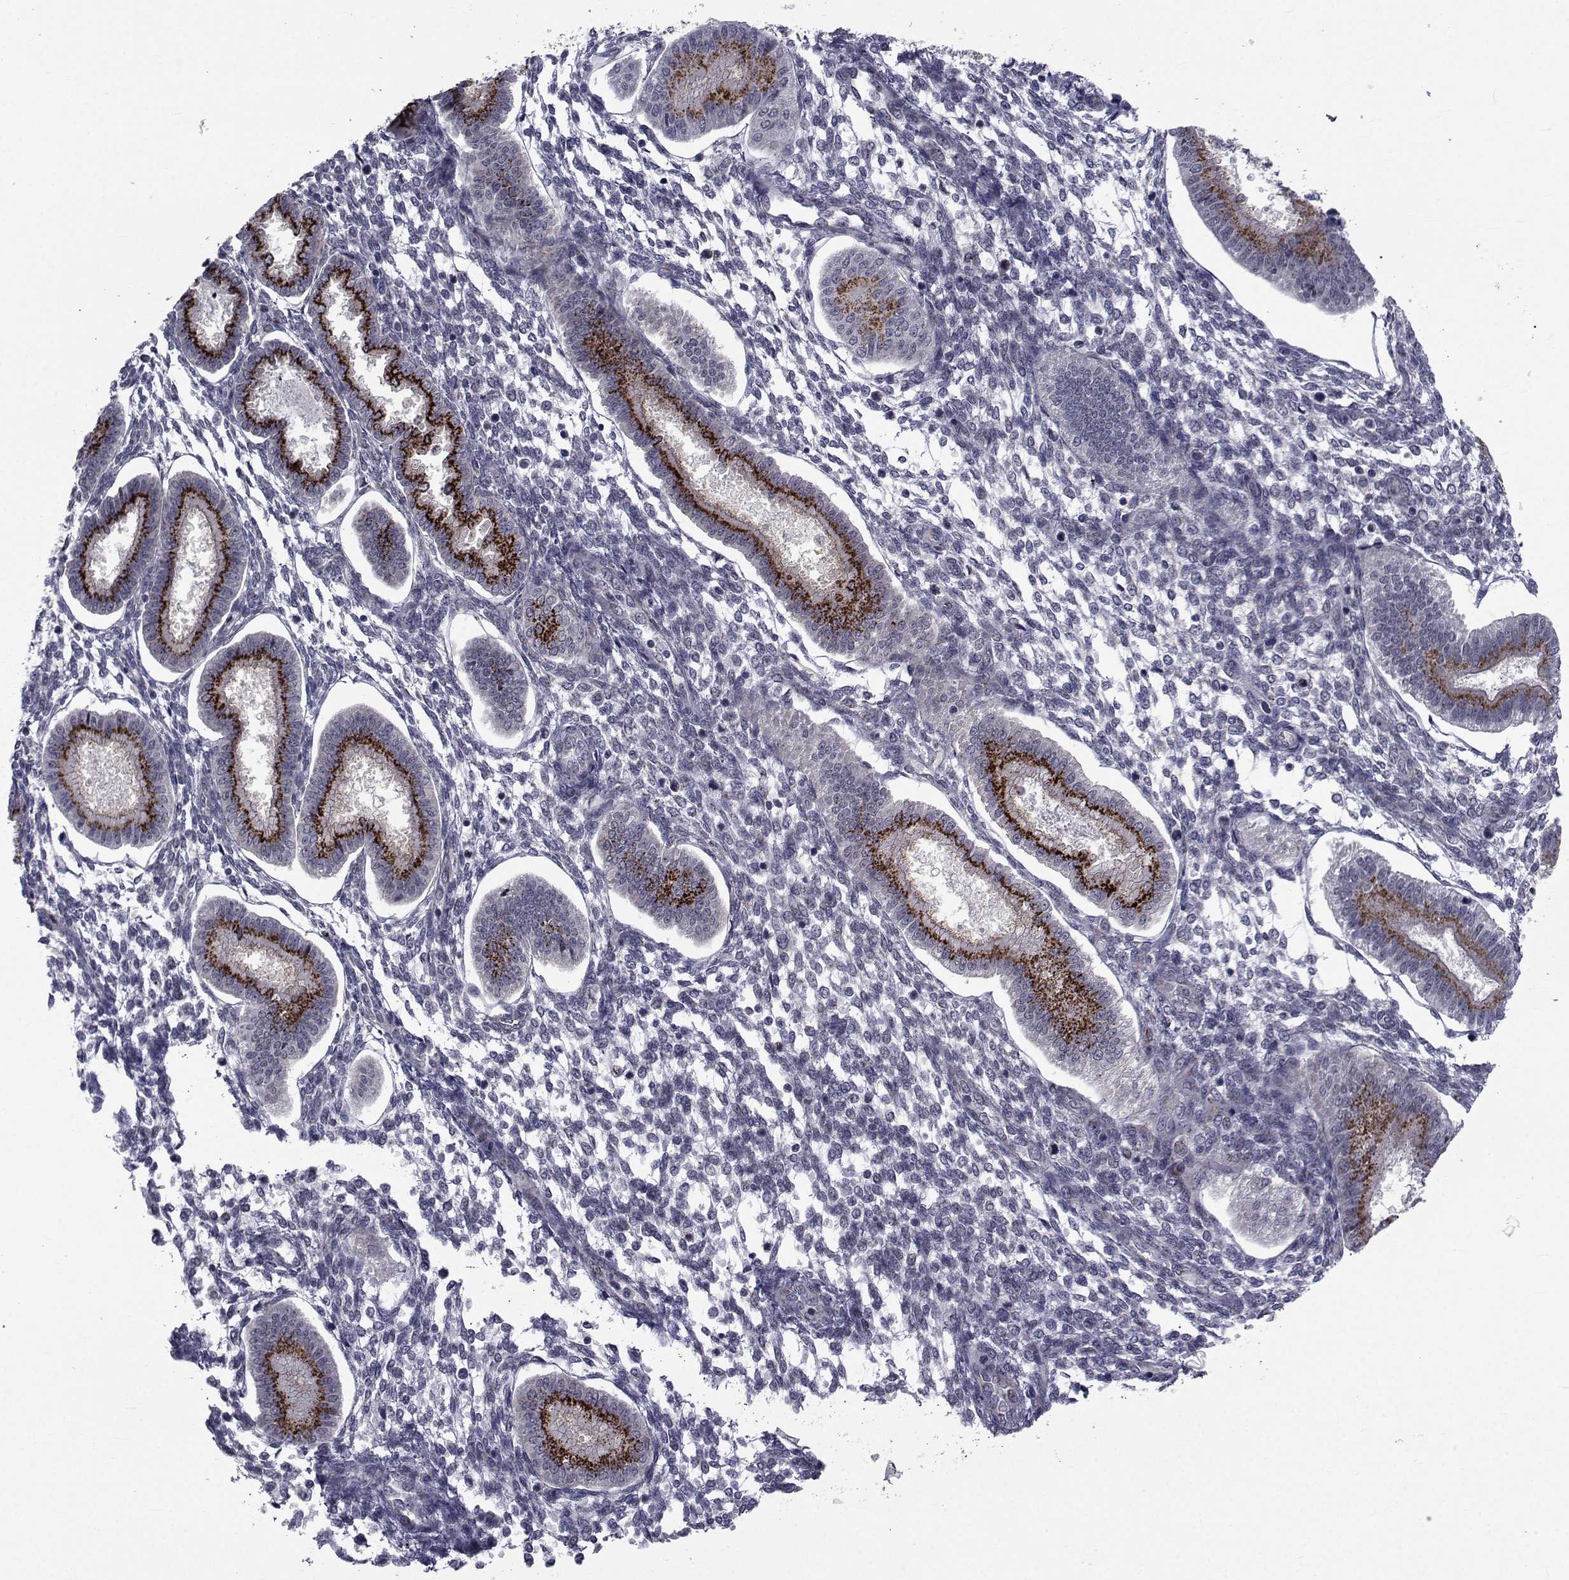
{"staining": {"intensity": "negative", "quantity": "none", "location": "none"}, "tissue": "endometrium", "cell_type": "Cells in endometrial stroma", "image_type": "normal", "snomed": [{"axis": "morphology", "description": "Normal tissue, NOS"}, {"axis": "topography", "description": "Endometrium"}], "caption": "Immunohistochemistry micrograph of normal endometrium: endometrium stained with DAB (3,3'-diaminobenzidine) reveals no significant protein expression in cells in endometrial stroma. The staining is performed using DAB (3,3'-diaminobenzidine) brown chromogen with nuclei counter-stained in using hematoxylin.", "gene": "ATP6V1C2", "patient": {"sex": "female", "age": 43}}